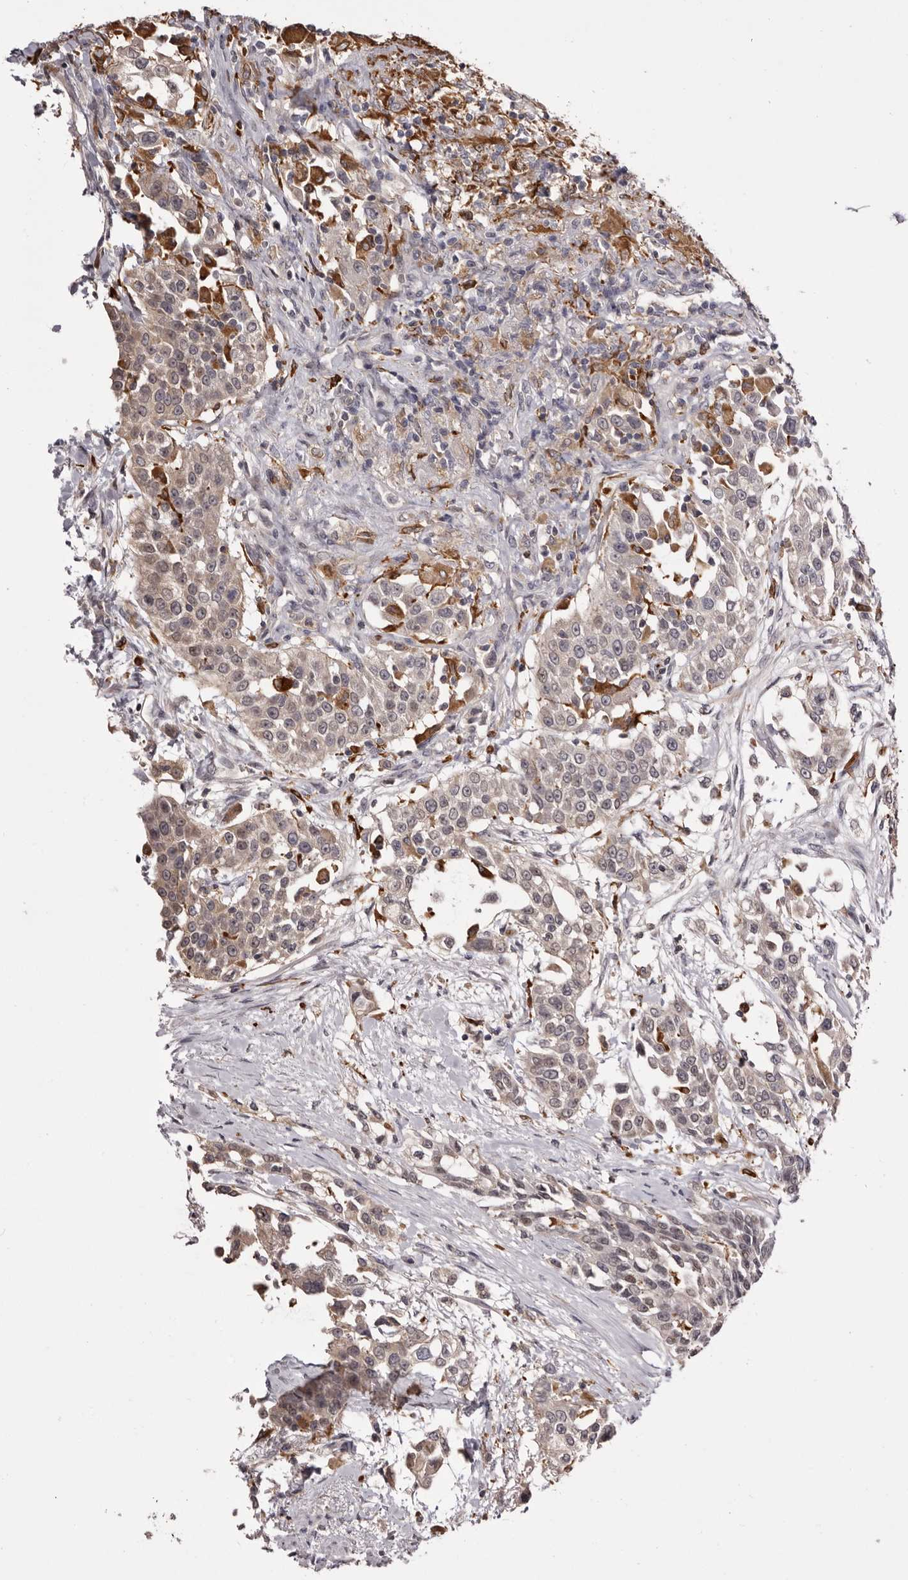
{"staining": {"intensity": "weak", "quantity": "25%-75%", "location": "cytoplasmic/membranous"}, "tissue": "urothelial cancer", "cell_type": "Tumor cells", "image_type": "cancer", "snomed": [{"axis": "morphology", "description": "Urothelial carcinoma, High grade"}, {"axis": "topography", "description": "Urinary bladder"}], "caption": "Immunohistochemical staining of high-grade urothelial carcinoma reveals weak cytoplasmic/membranous protein positivity in approximately 25%-75% of tumor cells.", "gene": "TNNI1", "patient": {"sex": "female", "age": 80}}